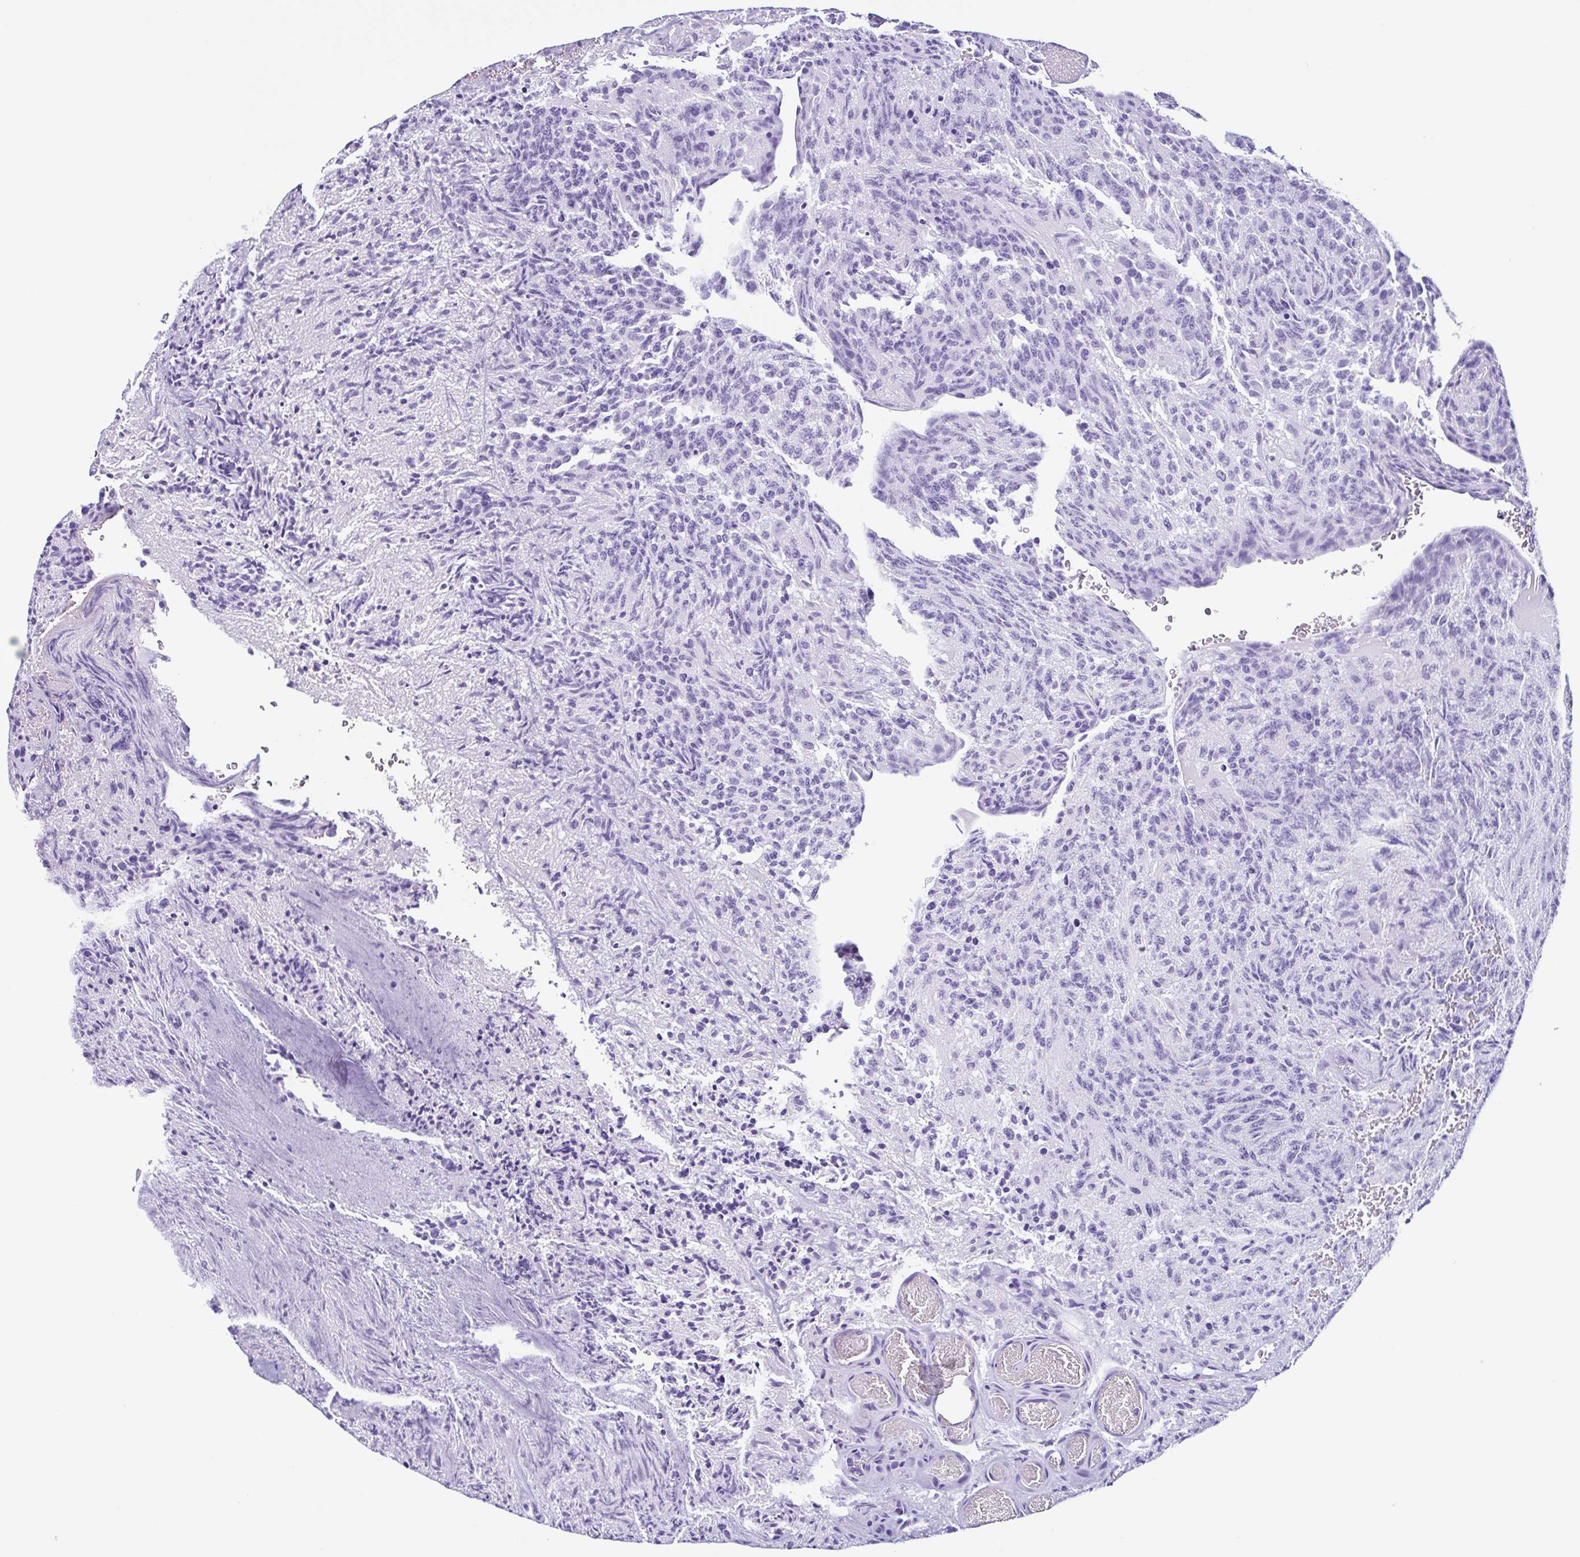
{"staining": {"intensity": "negative", "quantity": "none", "location": "none"}, "tissue": "glioma", "cell_type": "Tumor cells", "image_type": "cancer", "snomed": [{"axis": "morphology", "description": "Glioma, malignant, High grade"}, {"axis": "topography", "description": "Brain"}], "caption": "Immunohistochemical staining of malignant high-grade glioma shows no significant positivity in tumor cells. (DAB immunohistochemistry (IHC), high magnification).", "gene": "PIGF", "patient": {"sex": "male", "age": 36}}